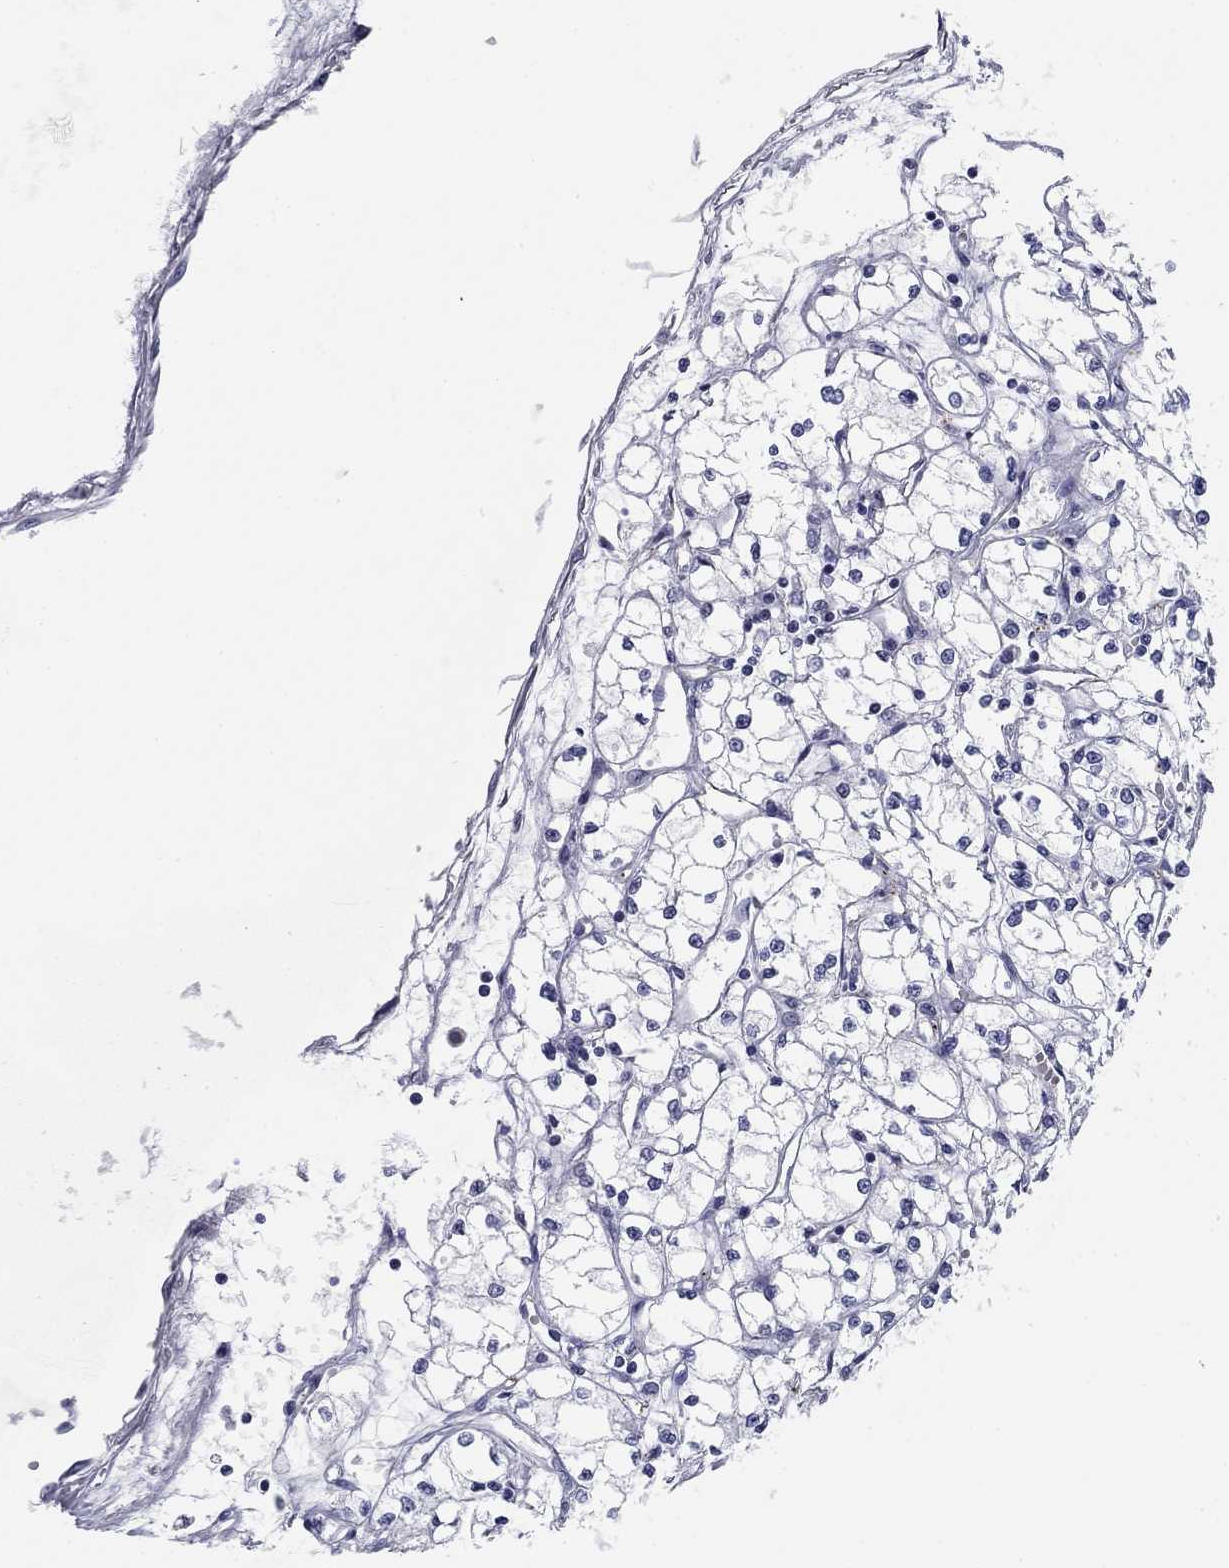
{"staining": {"intensity": "negative", "quantity": "none", "location": "none"}, "tissue": "renal cancer", "cell_type": "Tumor cells", "image_type": "cancer", "snomed": [{"axis": "morphology", "description": "Adenocarcinoma, NOS"}, {"axis": "topography", "description": "Kidney"}], "caption": "Immunohistochemical staining of human adenocarcinoma (renal) demonstrates no significant staining in tumor cells. (DAB immunohistochemistry, high magnification).", "gene": "KCNH1", "patient": {"sex": "male", "age": 67}}